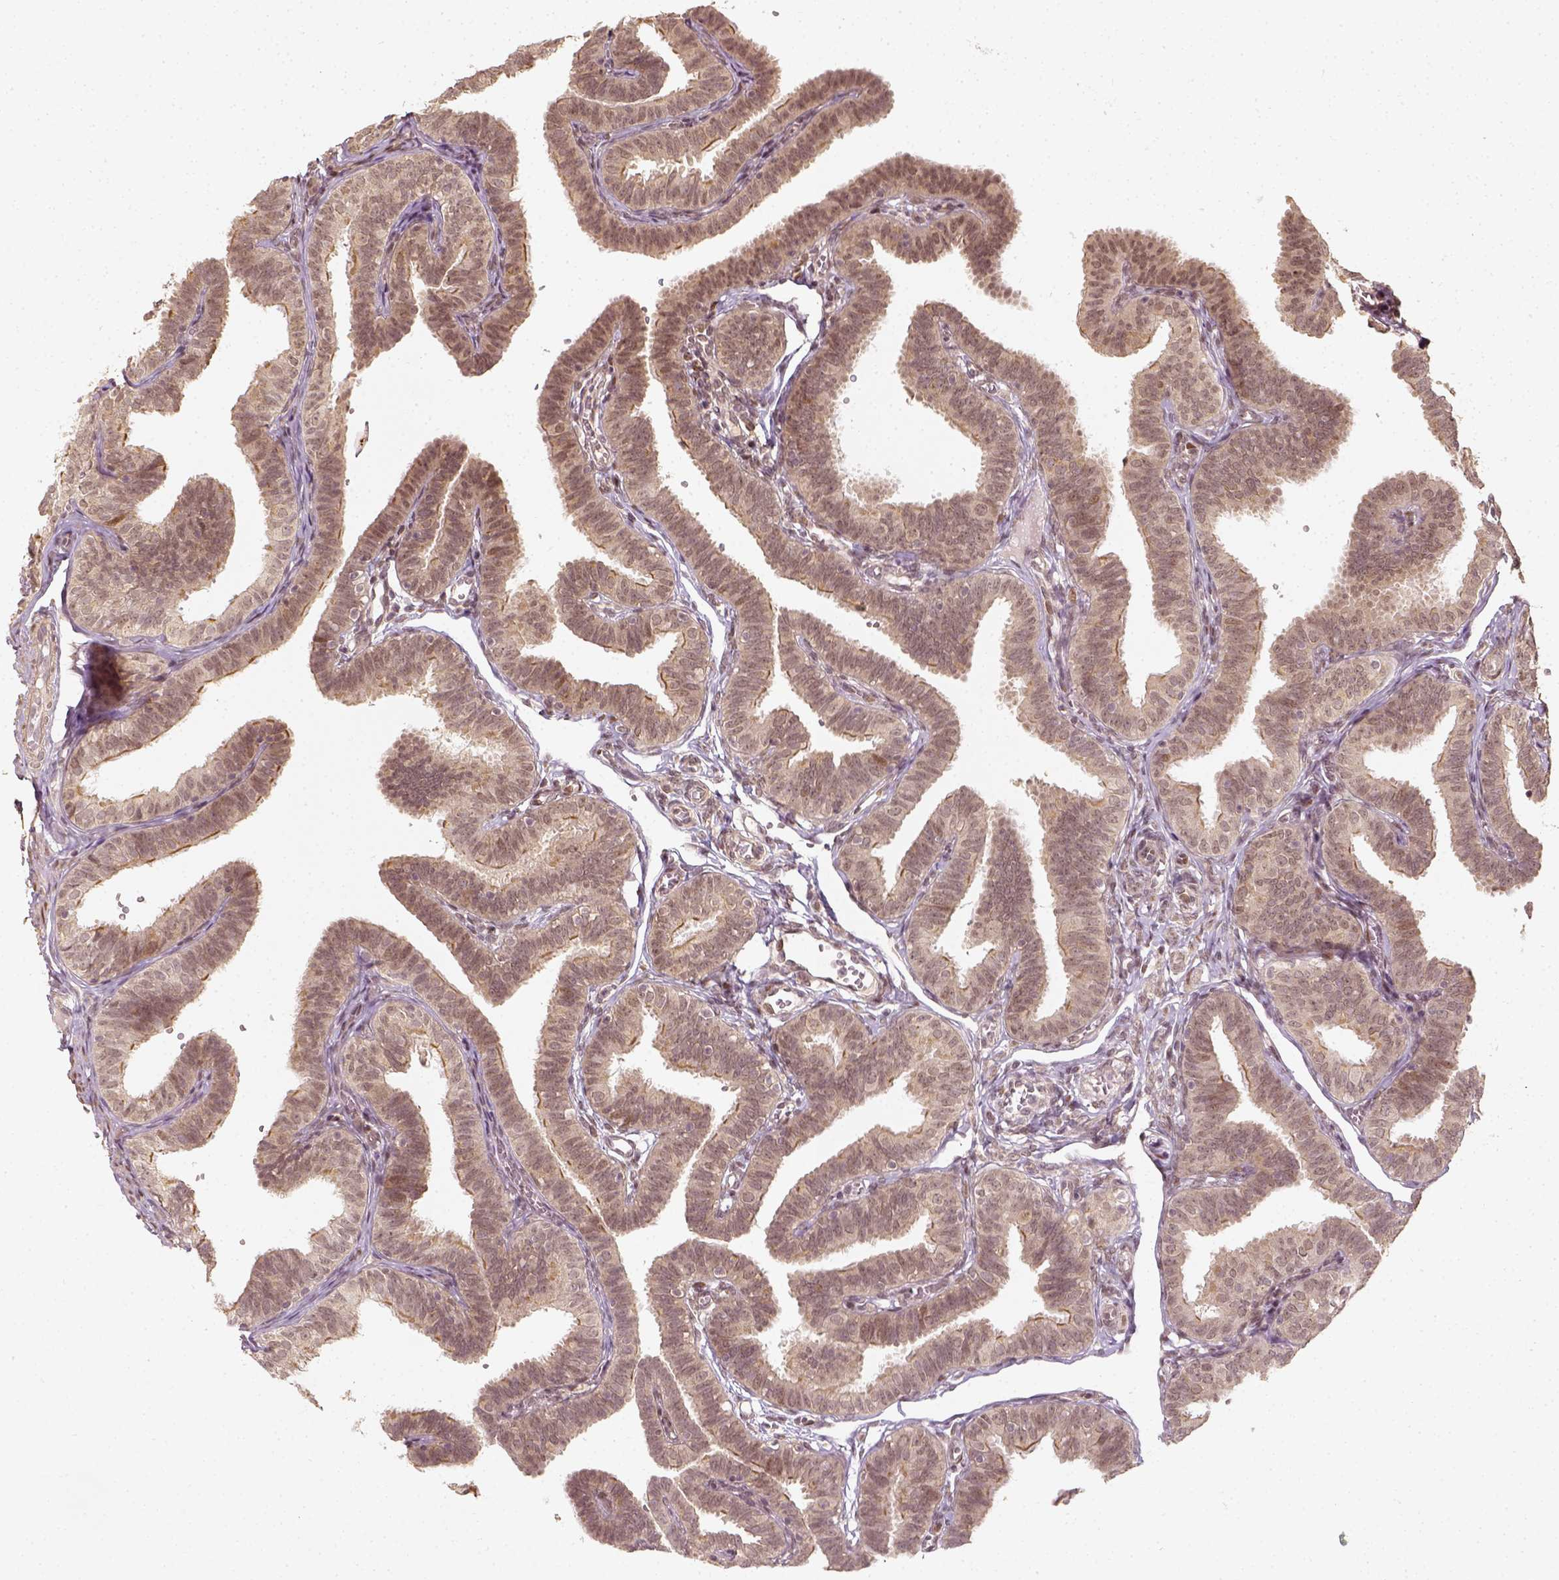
{"staining": {"intensity": "weak", "quantity": ">75%", "location": "cytoplasmic/membranous"}, "tissue": "fallopian tube", "cell_type": "Glandular cells", "image_type": "normal", "snomed": [{"axis": "morphology", "description": "Normal tissue, NOS"}, {"axis": "topography", "description": "Fallopian tube"}], "caption": "Immunohistochemistry image of unremarkable human fallopian tube stained for a protein (brown), which reveals low levels of weak cytoplasmic/membranous expression in approximately >75% of glandular cells.", "gene": "ZMAT3", "patient": {"sex": "female", "age": 25}}